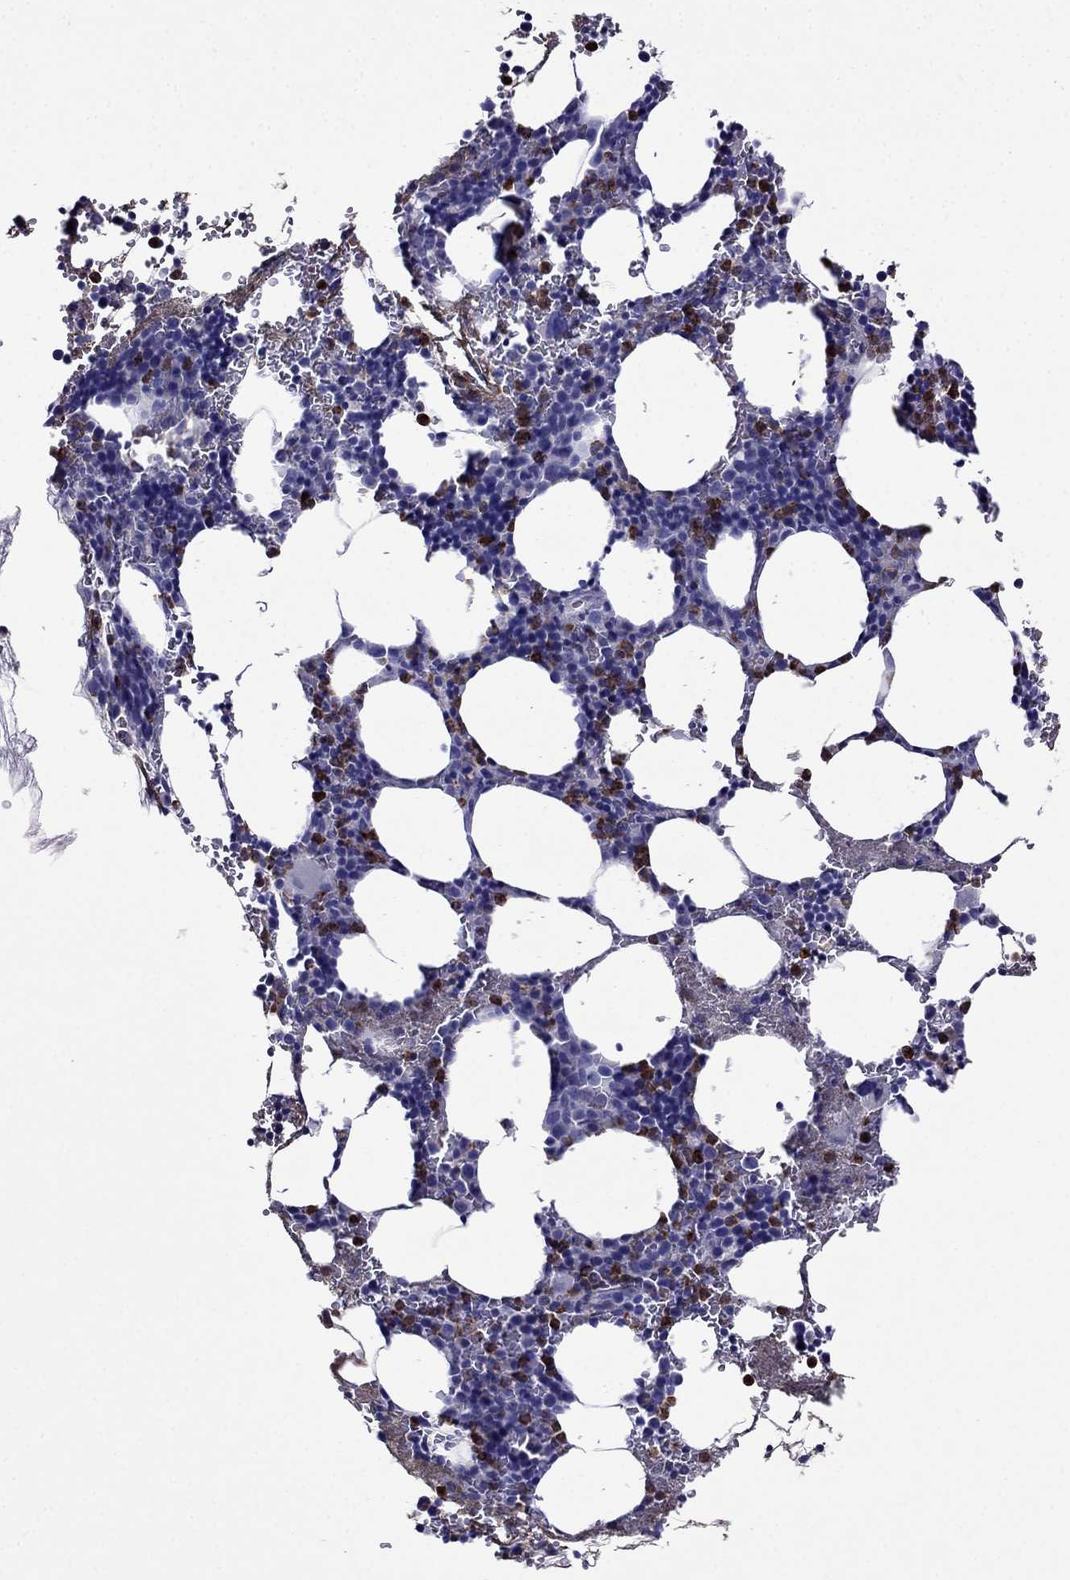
{"staining": {"intensity": "moderate", "quantity": "<25%", "location": "cytoplasmic/membranous"}, "tissue": "bone marrow", "cell_type": "Hematopoietic cells", "image_type": "normal", "snomed": [{"axis": "morphology", "description": "Normal tissue, NOS"}, {"axis": "topography", "description": "Bone marrow"}], "caption": "Approximately <25% of hematopoietic cells in normal bone marrow exhibit moderate cytoplasmic/membranous protein expression as visualized by brown immunohistochemical staining.", "gene": "CDHR4", "patient": {"sex": "male", "age": 77}}